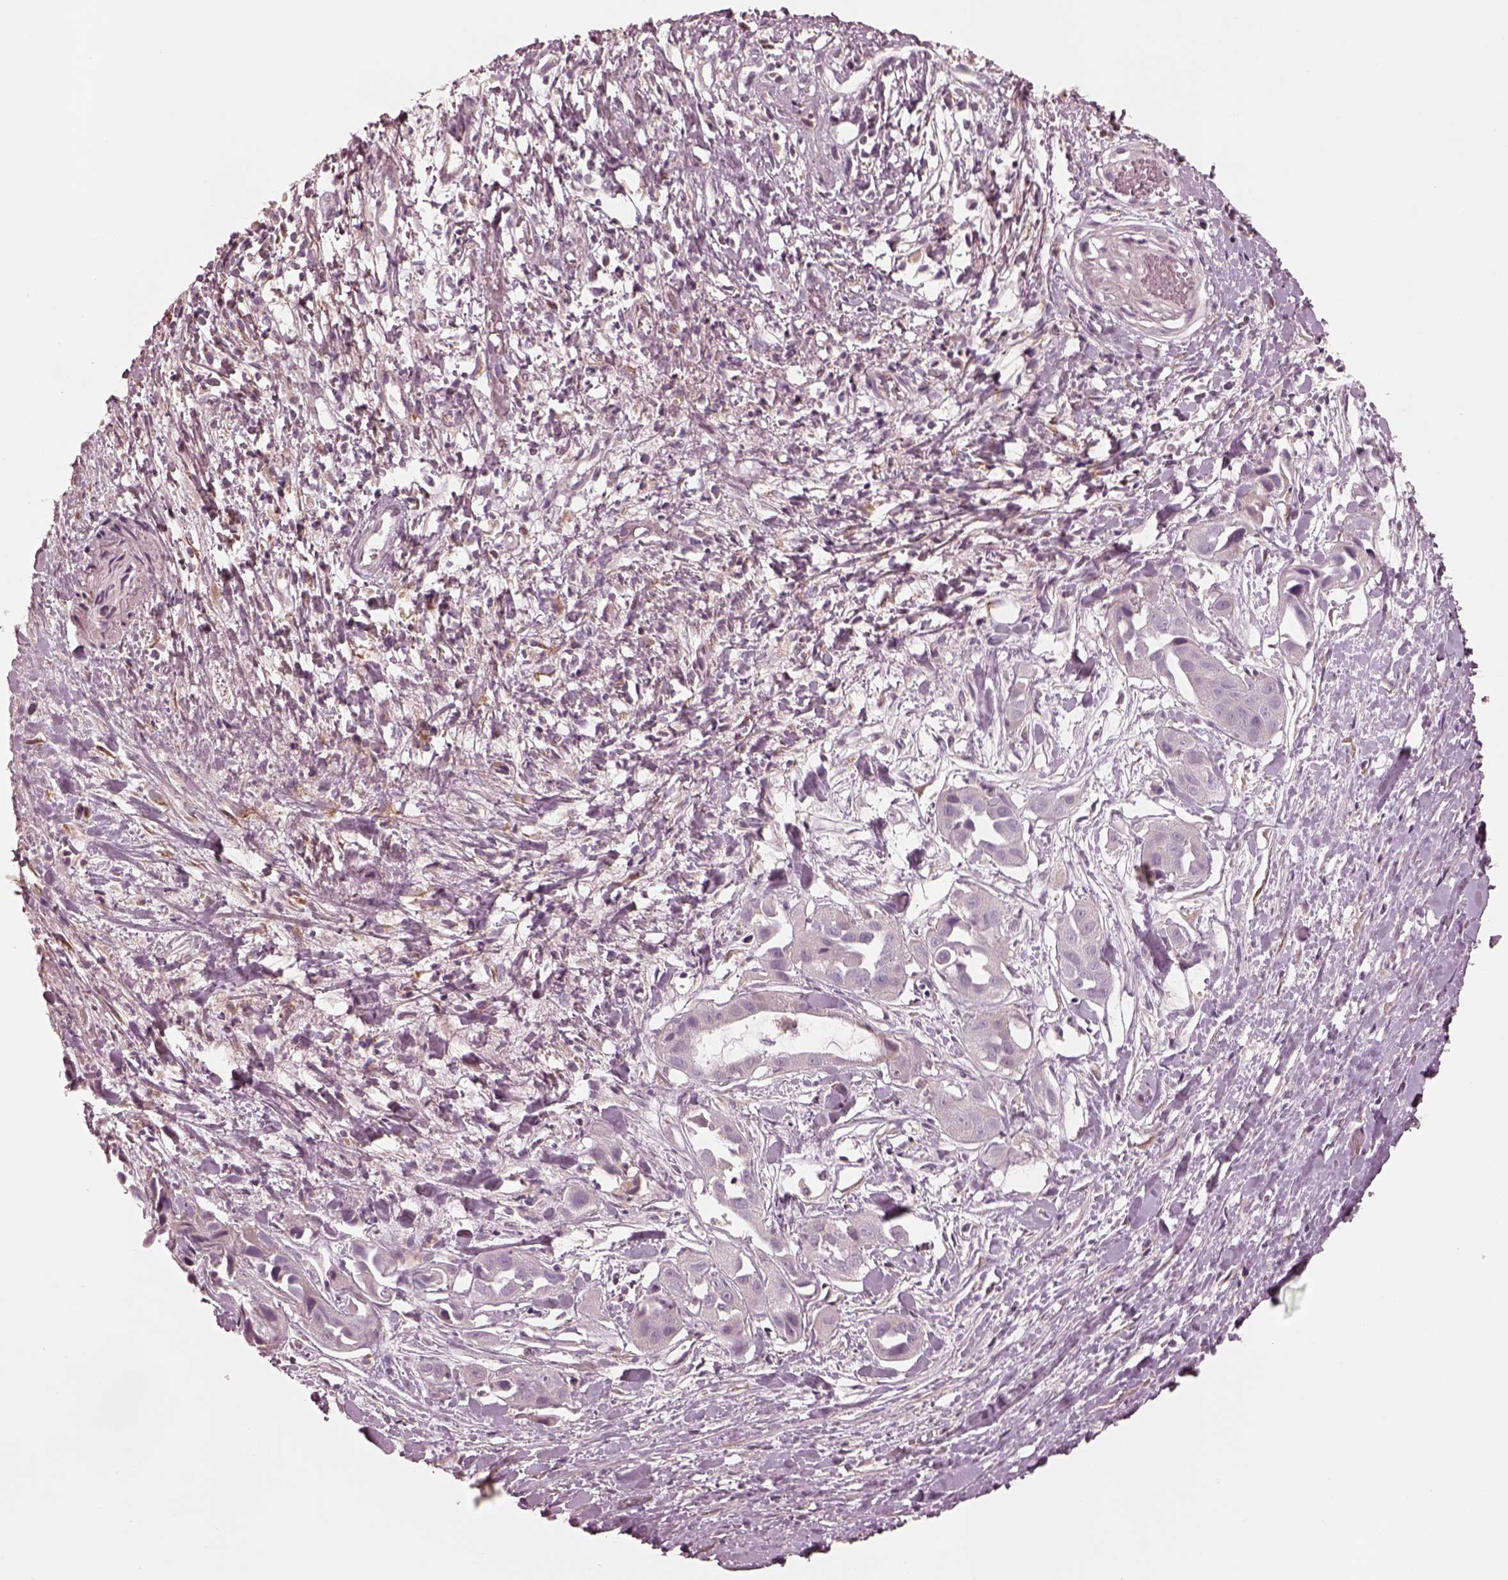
{"staining": {"intensity": "negative", "quantity": "none", "location": "none"}, "tissue": "liver cancer", "cell_type": "Tumor cells", "image_type": "cancer", "snomed": [{"axis": "morphology", "description": "Cholangiocarcinoma"}, {"axis": "topography", "description": "Liver"}], "caption": "IHC image of neoplastic tissue: human liver cancer stained with DAB demonstrates no significant protein staining in tumor cells.", "gene": "SDCBP2", "patient": {"sex": "female", "age": 52}}